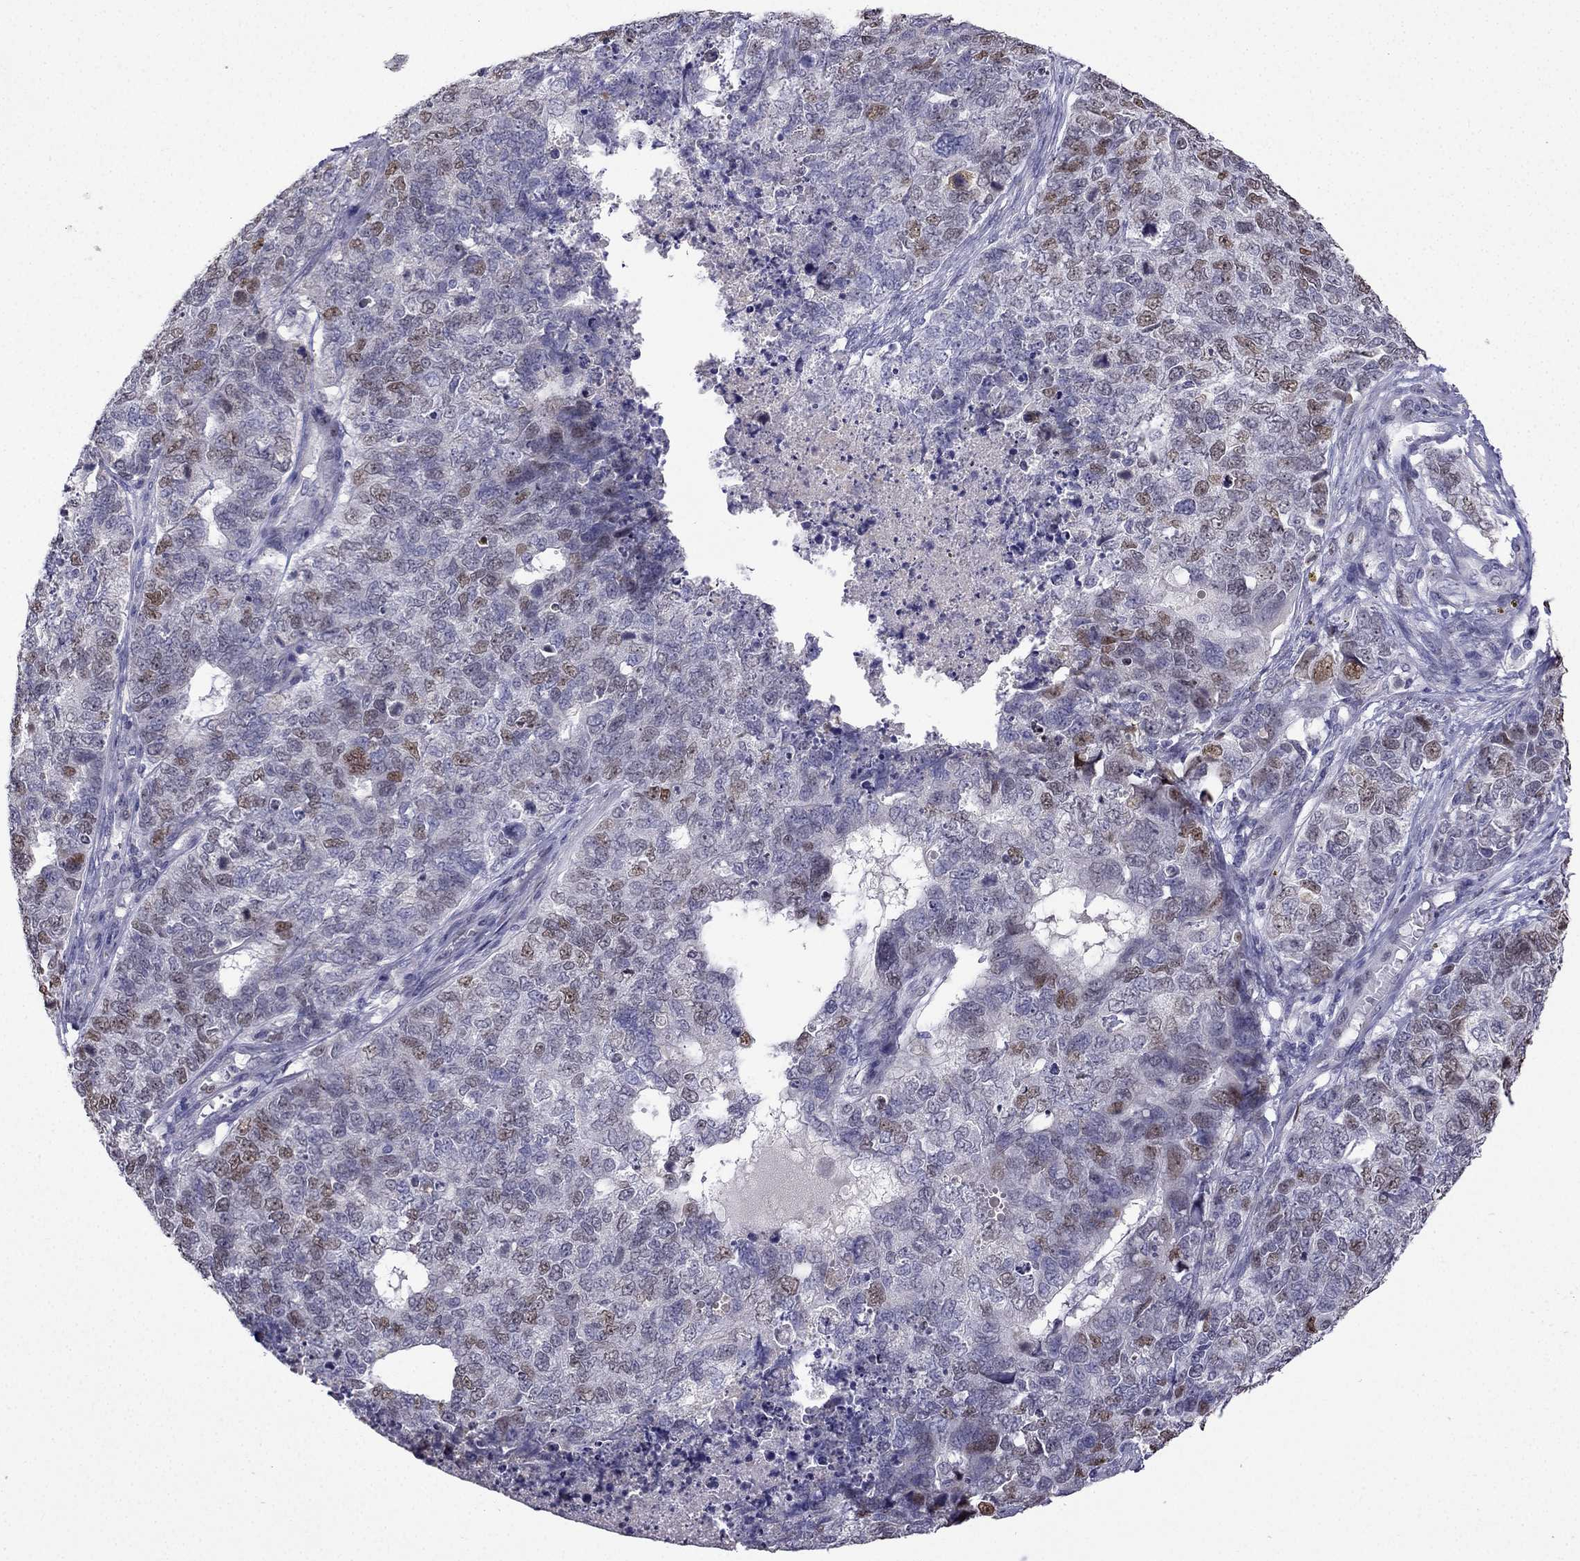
{"staining": {"intensity": "moderate", "quantity": "25%-75%", "location": "nuclear"}, "tissue": "cervical cancer", "cell_type": "Tumor cells", "image_type": "cancer", "snomed": [{"axis": "morphology", "description": "Squamous cell carcinoma, NOS"}, {"axis": "topography", "description": "Cervix"}], "caption": "A brown stain highlights moderate nuclear positivity of a protein in human cervical cancer tumor cells.", "gene": "UHRF1", "patient": {"sex": "female", "age": 63}}